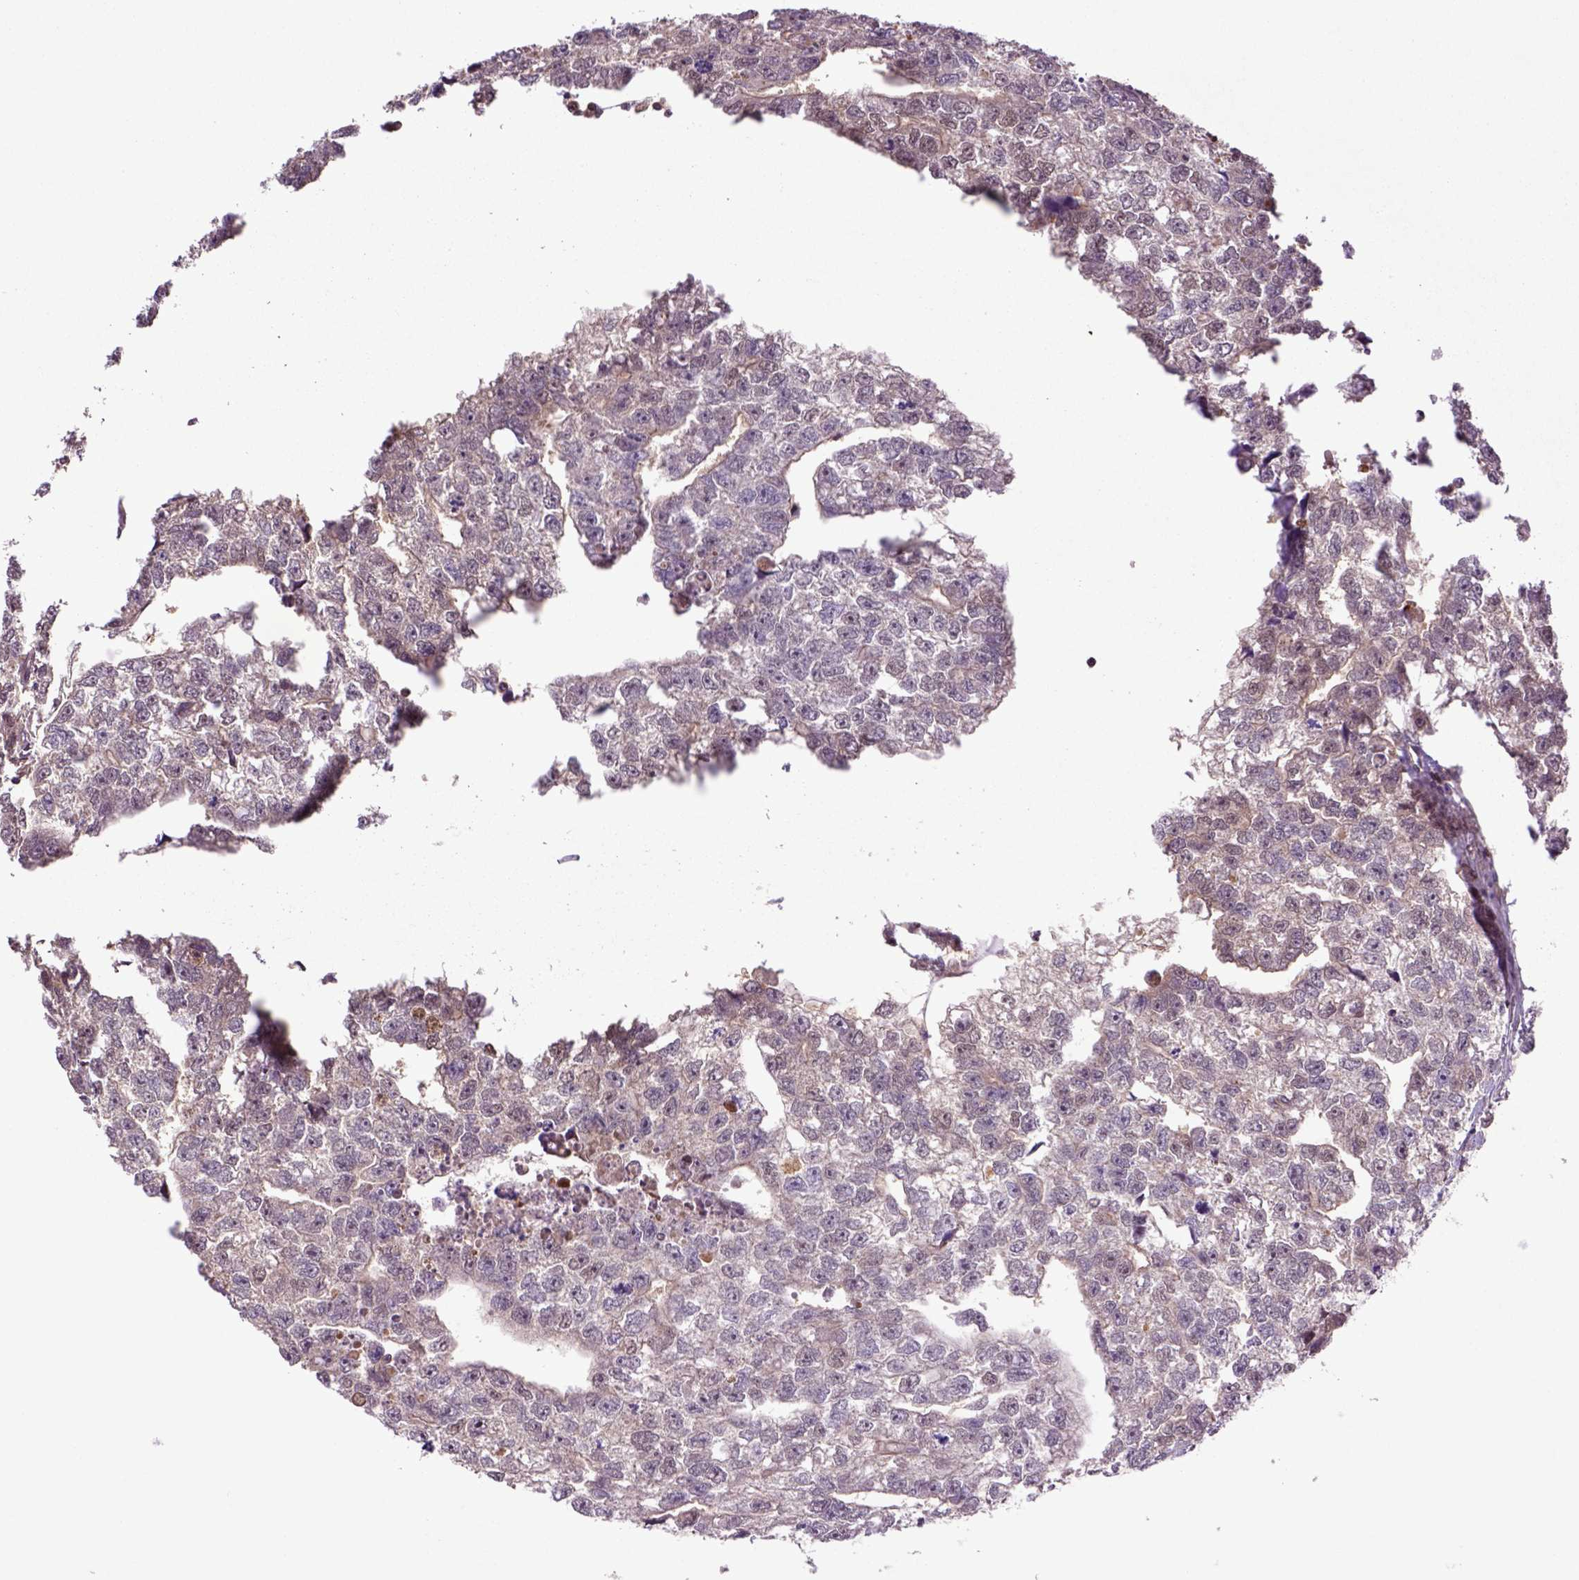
{"staining": {"intensity": "negative", "quantity": "none", "location": "none"}, "tissue": "testis cancer", "cell_type": "Tumor cells", "image_type": "cancer", "snomed": [{"axis": "morphology", "description": "Carcinoma, Embryonal, NOS"}, {"axis": "morphology", "description": "Teratoma, malignant, NOS"}, {"axis": "topography", "description": "Testis"}], "caption": "Testis cancer (embryonal carcinoma) was stained to show a protein in brown. There is no significant positivity in tumor cells.", "gene": "HSPBP1", "patient": {"sex": "male", "age": 44}}